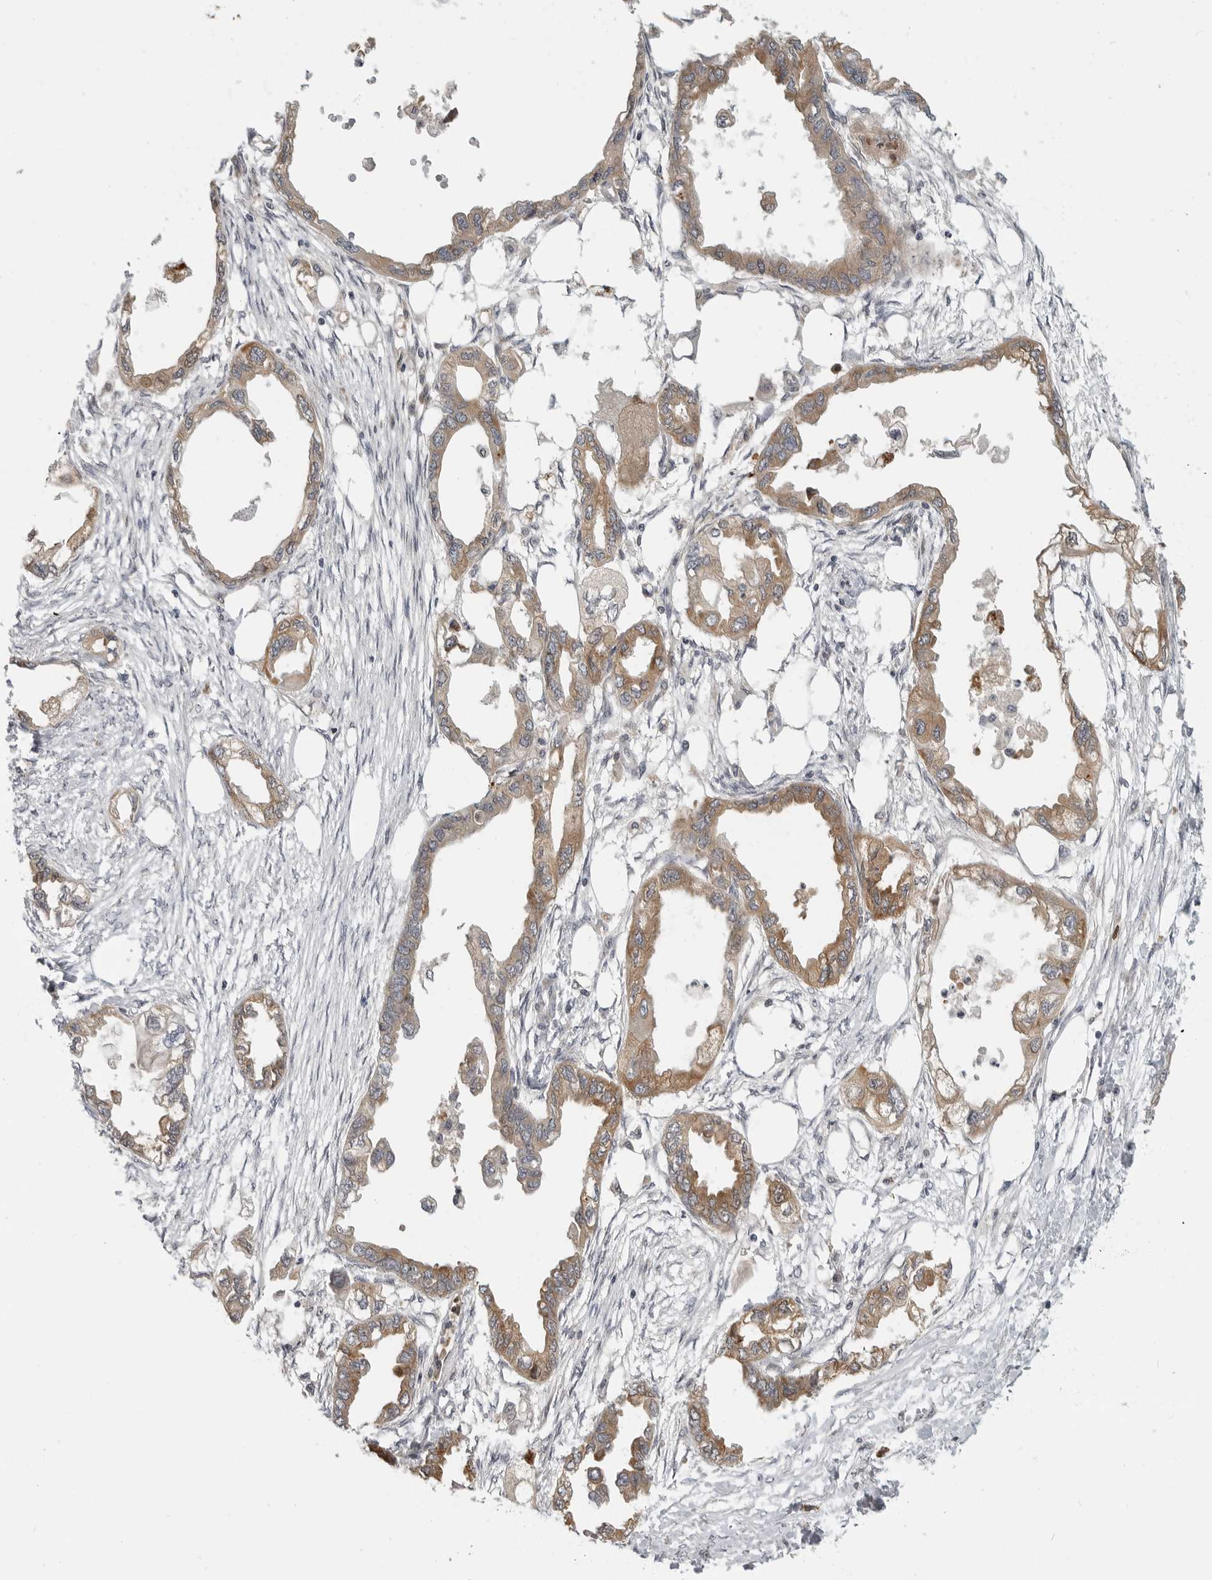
{"staining": {"intensity": "moderate", "quantity": ">75%", "location": "cytoplasmic/membranous"}, "tissue": "endometrial cancer", "cell_type": "Tumor cells", "image_type": "cancer", "snomed": [{"axis": "morphology", "description": "Adenocarcinoma, NOS"}, {"axis": "morphology", "description": "Adenocarcinoma, metastatic, NOS"}, {"axis": "topography", "description": "Adipose tissue"}, {"axis": "topography", "description": "Endometrium"}], "caption": "A brown stain labels moderate cytoplasmic/membranous positivity of a protein in human endometrial cancer (metastatic adenocarcinoma) tumor cells. (DAB IHC with brightfield microscopy, high magnification).", "gene": "CEP295NL", "patient": {"sex": "female", "age": 67}}